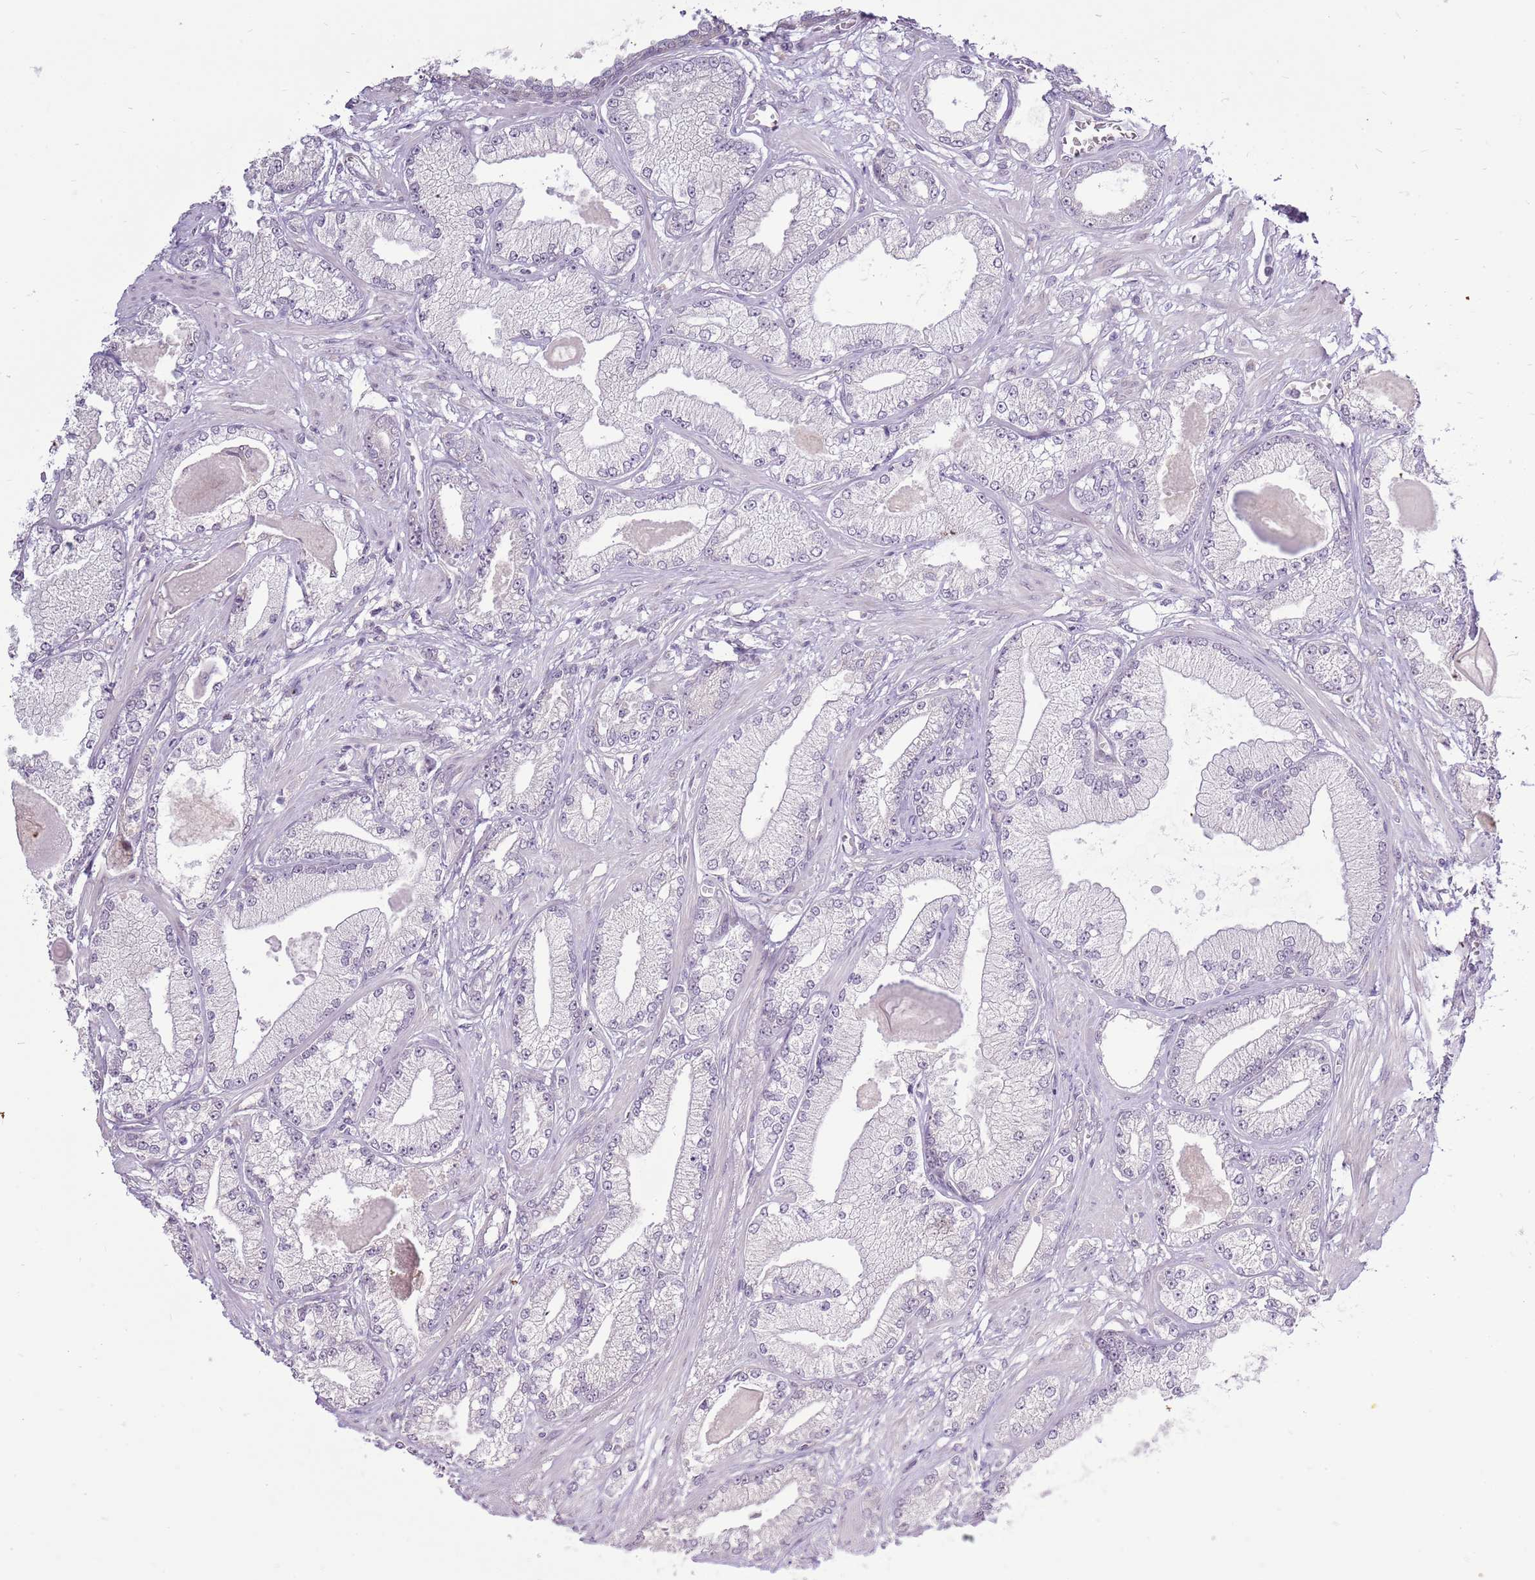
{"staining": {"intensity": "negative", "quantity": "none", "location": "none"}, "tissue": "prostate cancer", "cell_type": "Tumor cells", "image_type": "cancer", "snomed": [{"axis": "morphology", "description": "Adenocarcinoma, Low grade"}, {"axis": "topography", "description": "Prostate"}], "caption": "Tumor cells show no significant protein staining in prostate cancer (adenocarcinoma (low-grade)). Nuclei are stained in blue.", "gene": "UGGT2", "patient": {"sex": "male", "age": 64}}